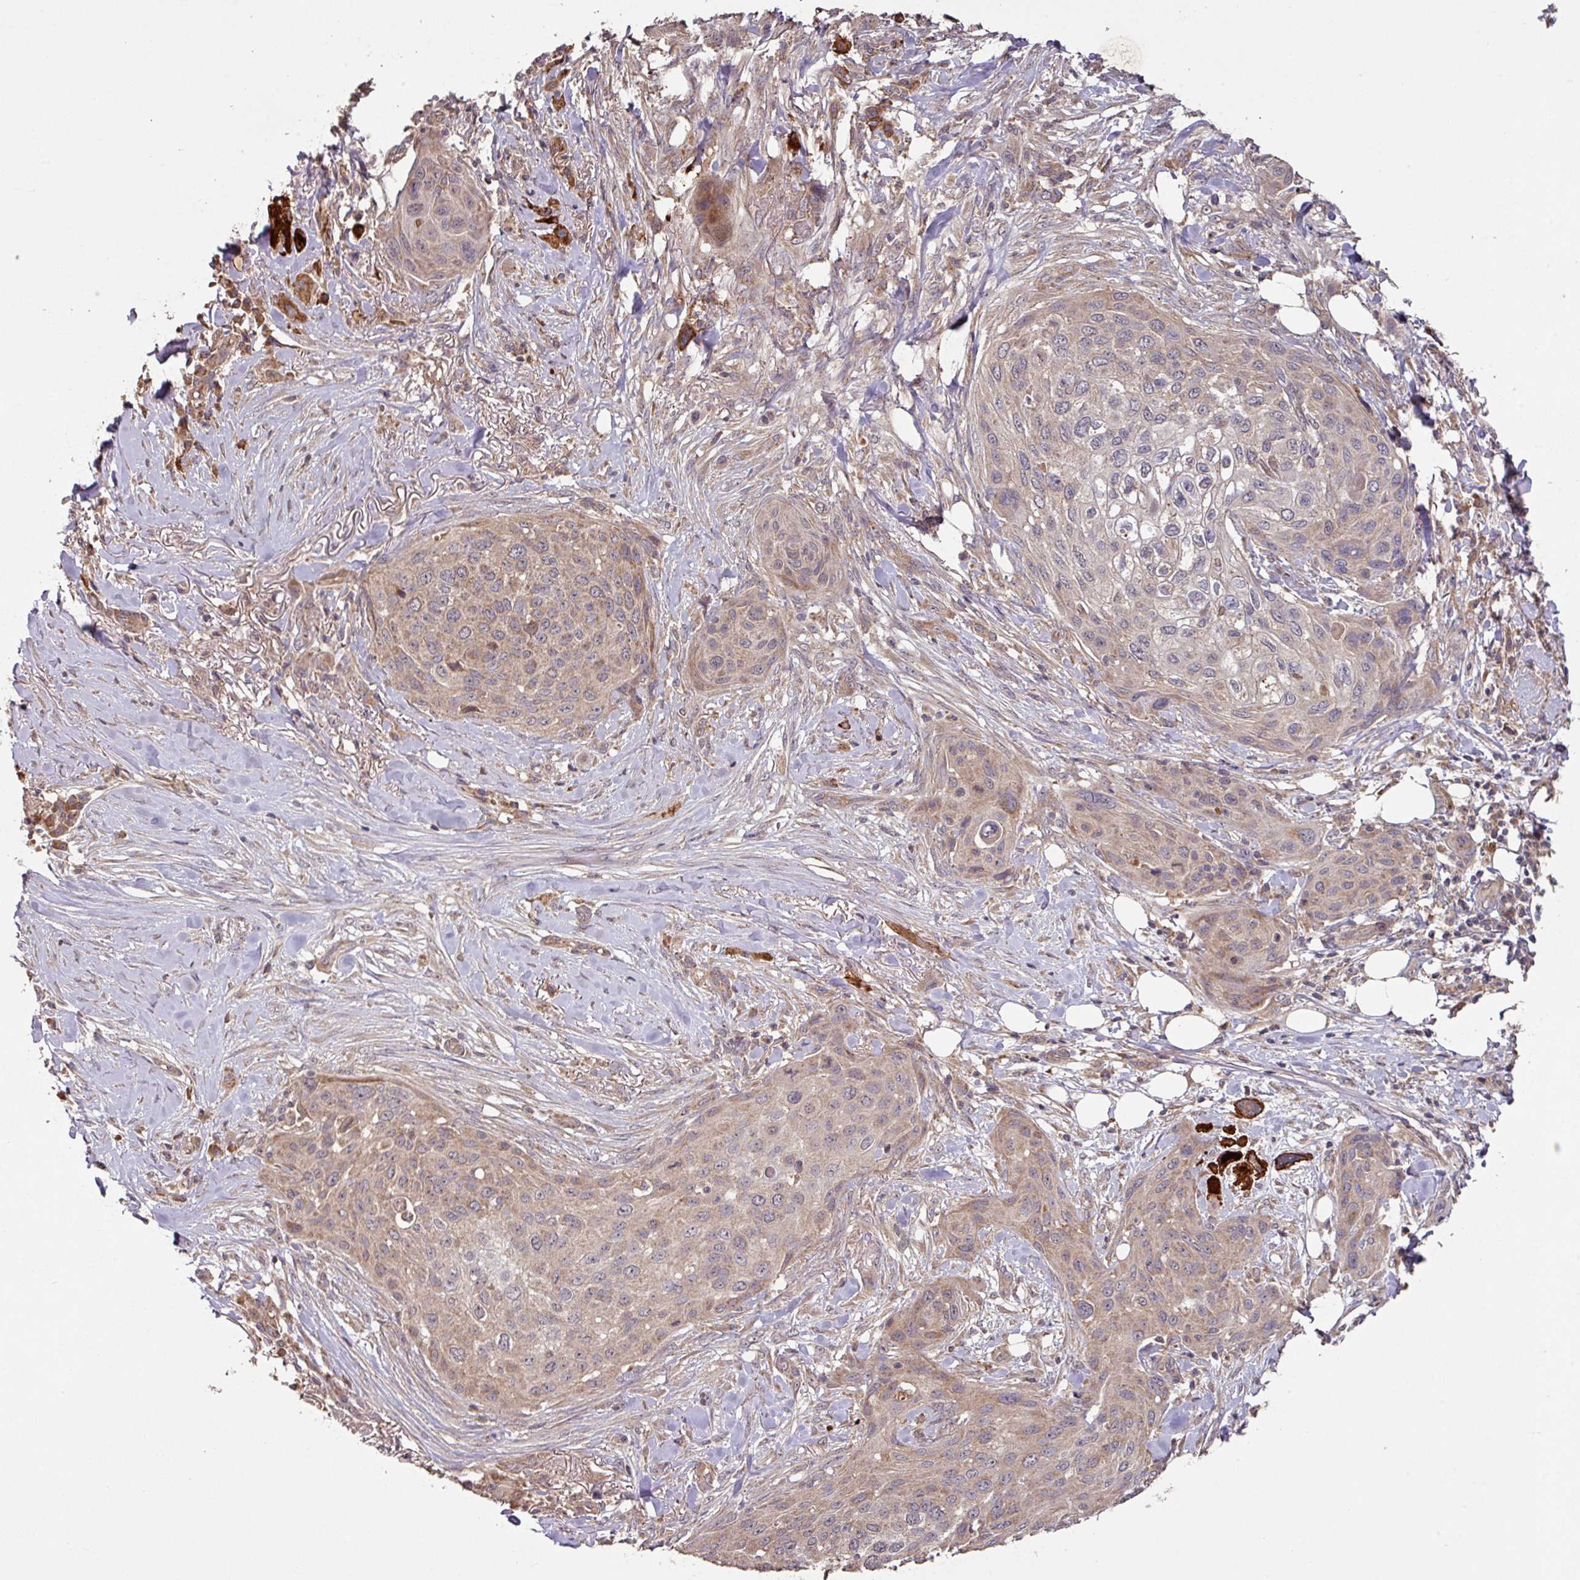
{"staining": {"intensity": "weak", "quantity": "25%-75%", "location": "cytoplasmic/membranous"}, "tissue": "skin cancer", "cell_type": "Tumor cells", "image_type": "cancer", "snomed": [{"axis": "morphology", "description": "Squamous cell carcinoma, NOS"}, {"axis": "topography", "description": "Skin"}], "caption": "Tumor cells exhibit weak cytoplasmic/membranous expression in about 25%-75% of cells in skin cancer.", "gene": "MRRF", "patient": {"sex": "female", "age": 87}}